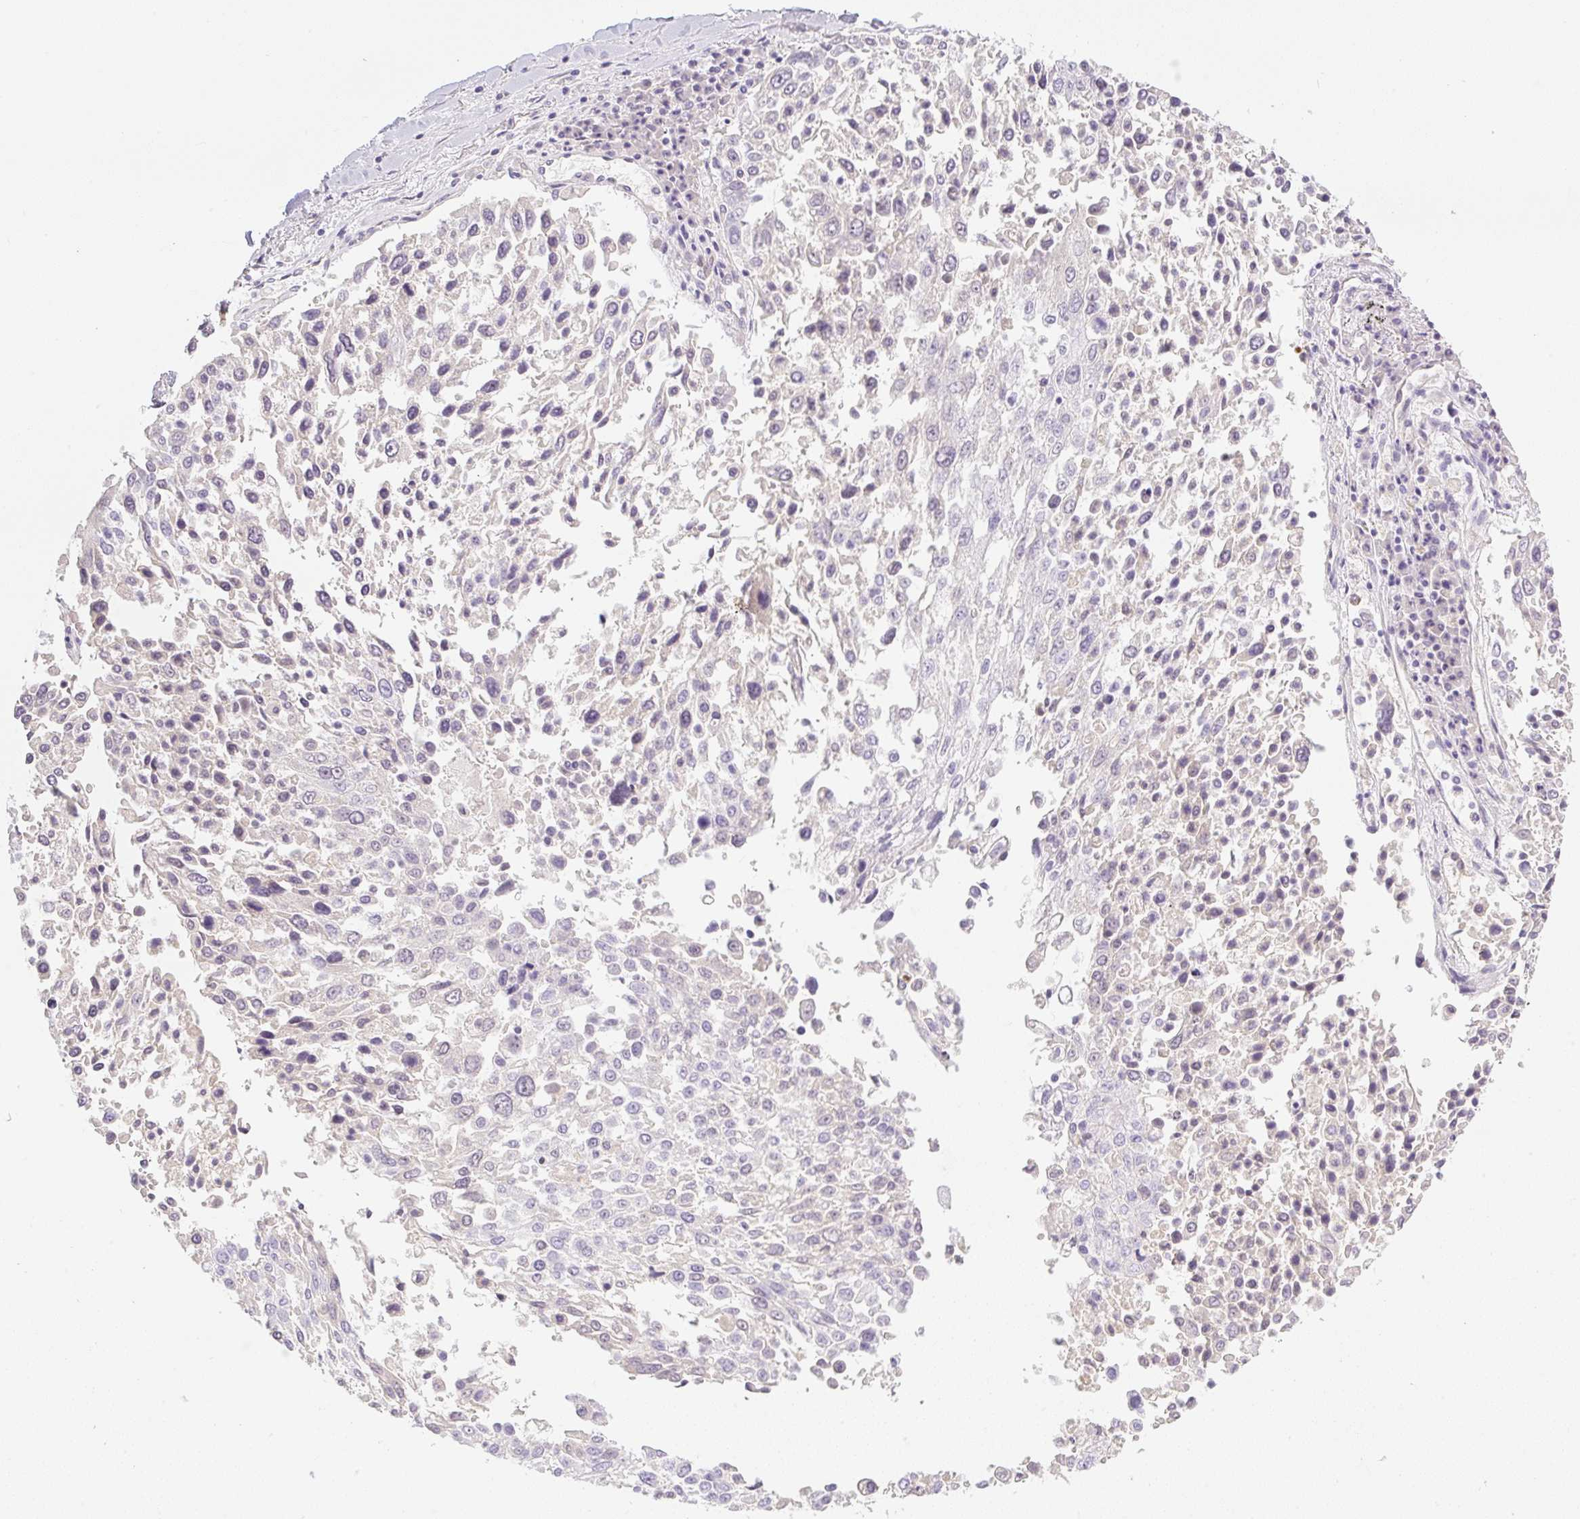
{"staining": {"intensity": "negative", "quantity": "none", "location": "none"}, "tissue": "lung cancer", "cell_type": "Tumor cells", "image_type": "cancer", "snomed": [{"axis": "morphology", "description": "Squamous cell carcinoma, NOS"}, {"axis": "topography", "description": "Lung"}], "caption": "The micrograph reveals no staining of tumor cells in lung cancer (squamous cell carcinoma). Nuclei are stained in blue.", "gene": "MIA2", "patient": {"sex": "male", "age": 65}}